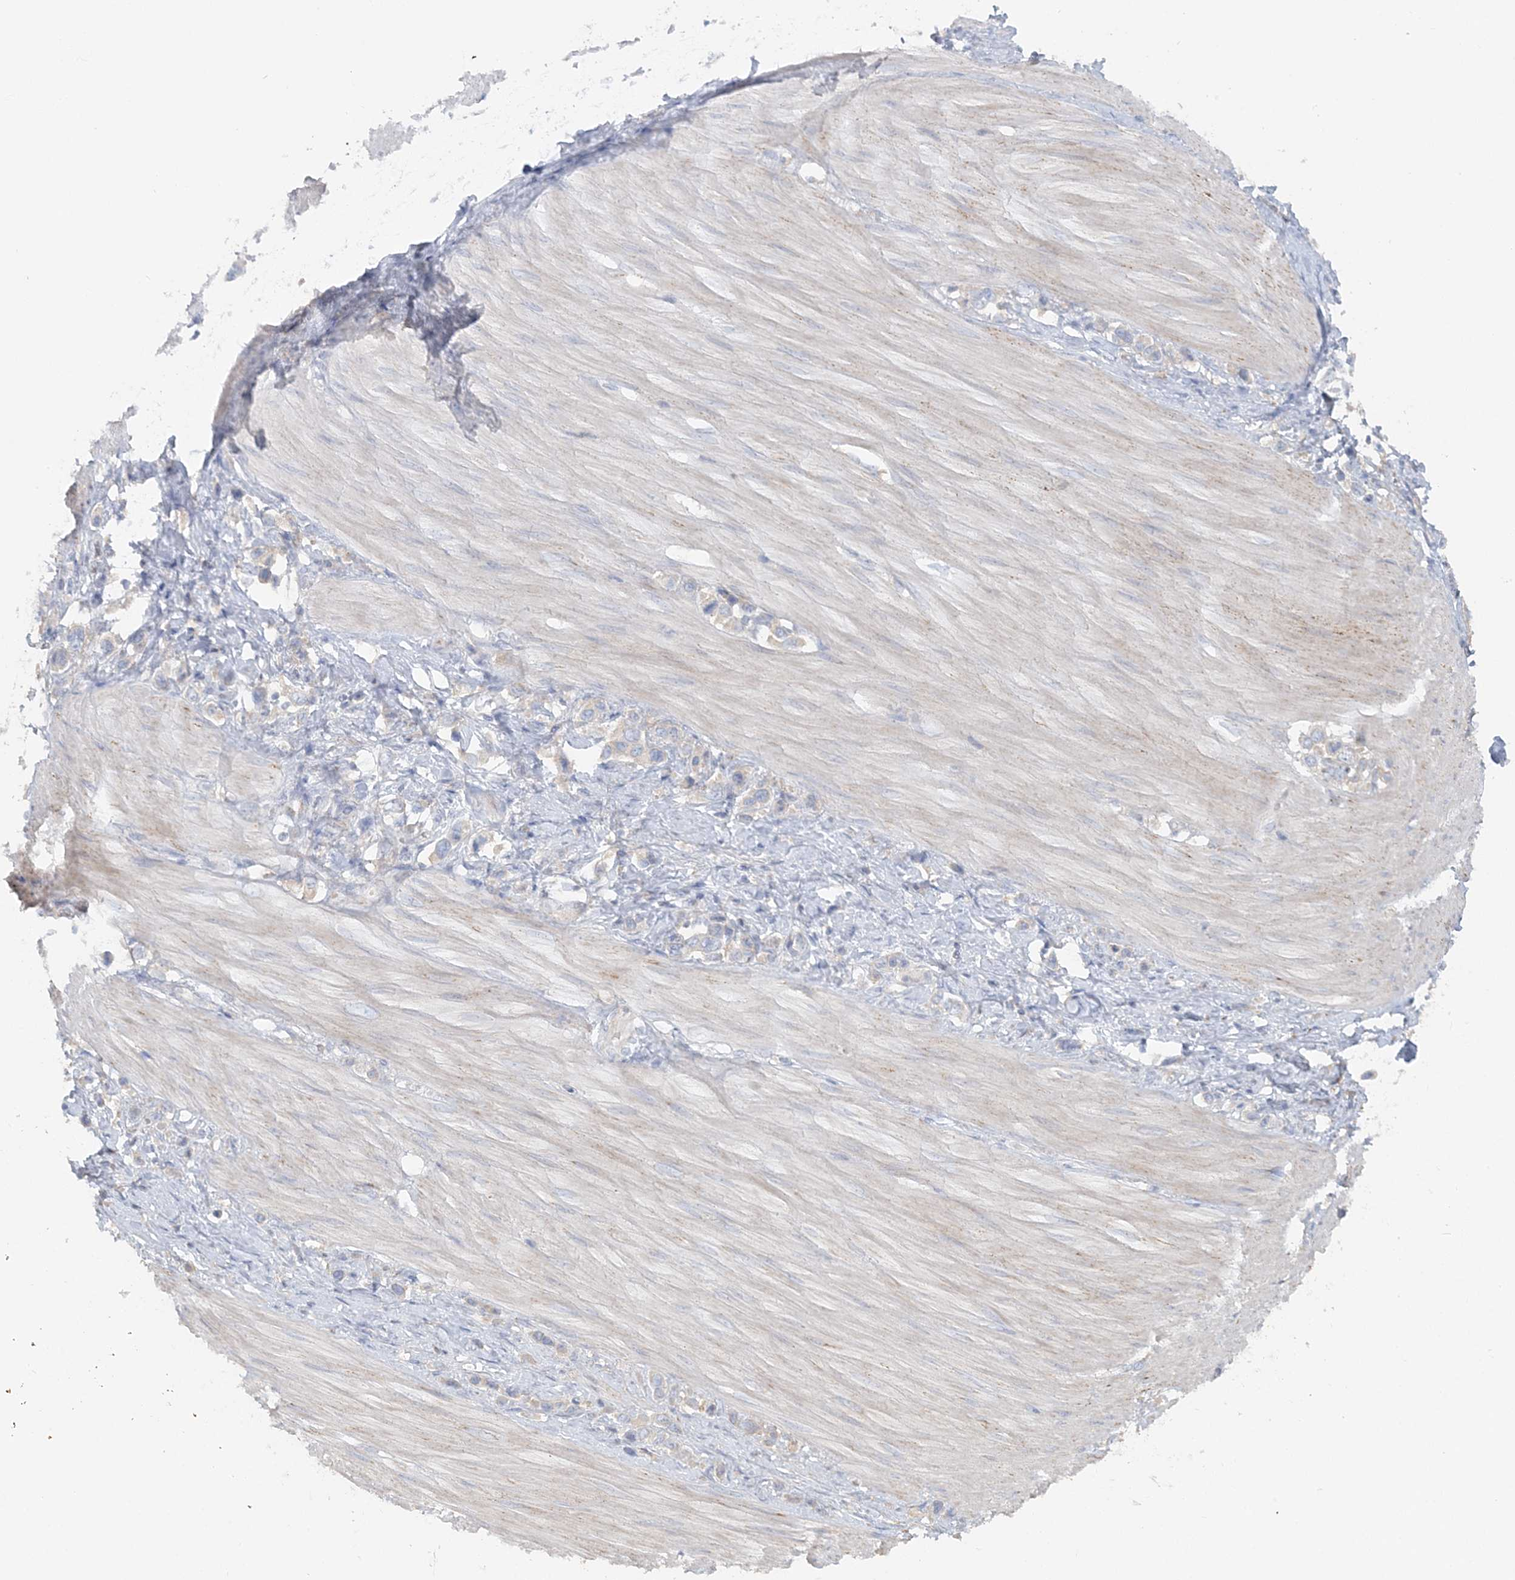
{"staining": {"intensity": "negative", "quantity": "none", "location": "none"}, "tissue": "stomach cancer", "cell_type": "Tumor cells", "image_type": "cancer", "snomed": [{"axis": "morphology", "description": "Adenocarcinoma, NOS"}, {"axis": "topography", "description": "Stomach"}], "caption": "The image reveals no staining of tumor cells in adenocarcinoma (stomach). The staining was performed using DAB (3,3'-diaminobenzidine) to visualize the protein expression in brown, while the nuclei were stained in blue with hematoxylin (Magnification: 20x).", "gene": "TBC1D5", "patient": {"sex": "female", "age": 65}}